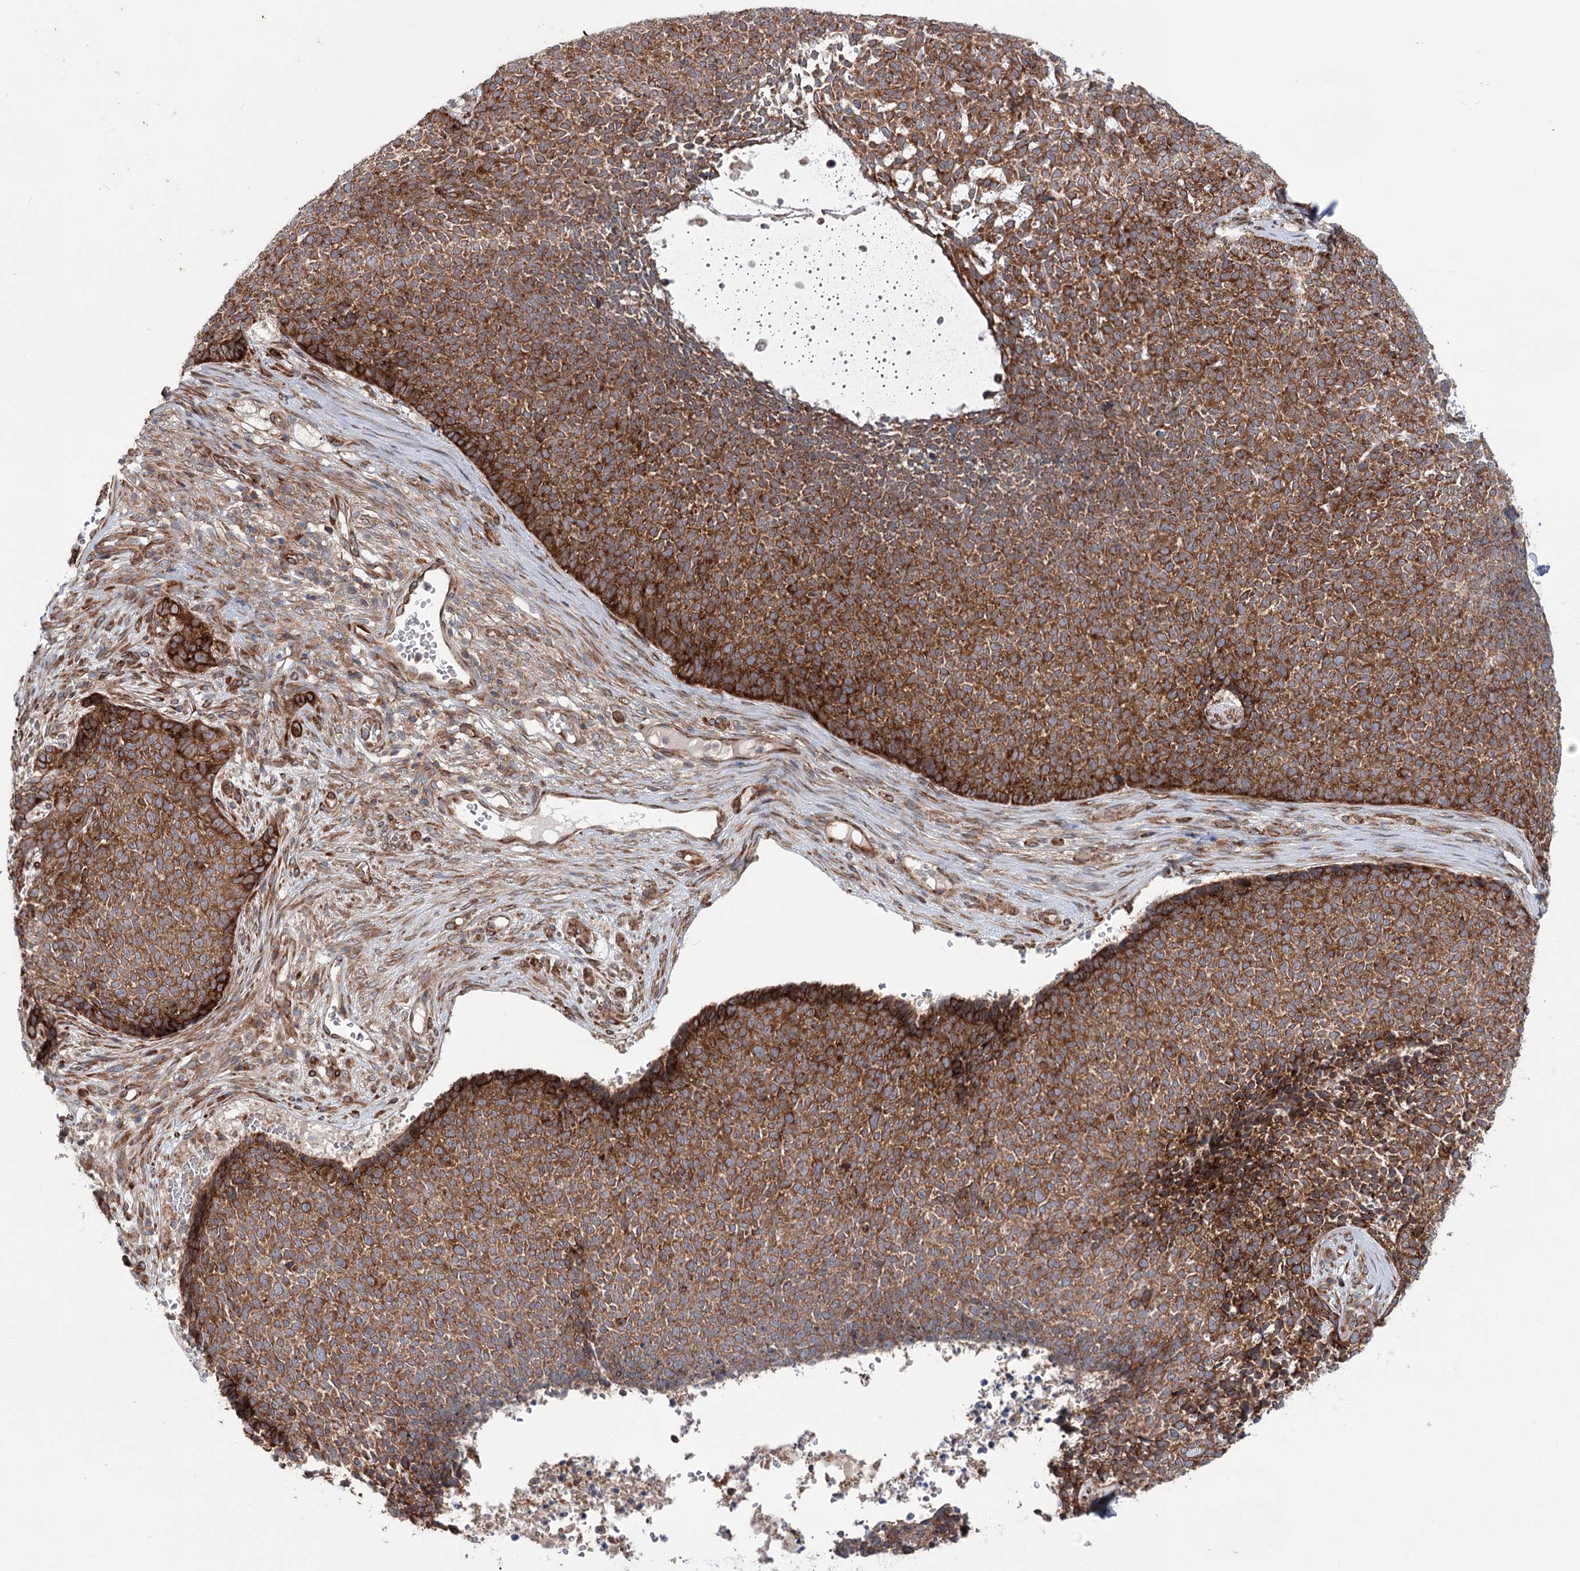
{"staining": {"intensity": "strong", "quantity": ">75%", "location": "cytoplasmic/membranous"}, "tissue": "skin cancer", "cell_type": "Tumor cells", "image_type": "cancer", "snomed": [{"axis": "morphology", "description": "Basal cell carcinoma"}, {"axis": "topography", "description": "Skin"}], "caption": "Immunohistochemical staining of skin cancer (basal cell carcinoma) demonstrates high levels of strong cytoplasmic/membranous expression in approximately >75% of tumor cells. (IHC, brightfield microscopy, high magnification).", "gene": "VWA2", "patient": {"sex": "female", "age": 84}}